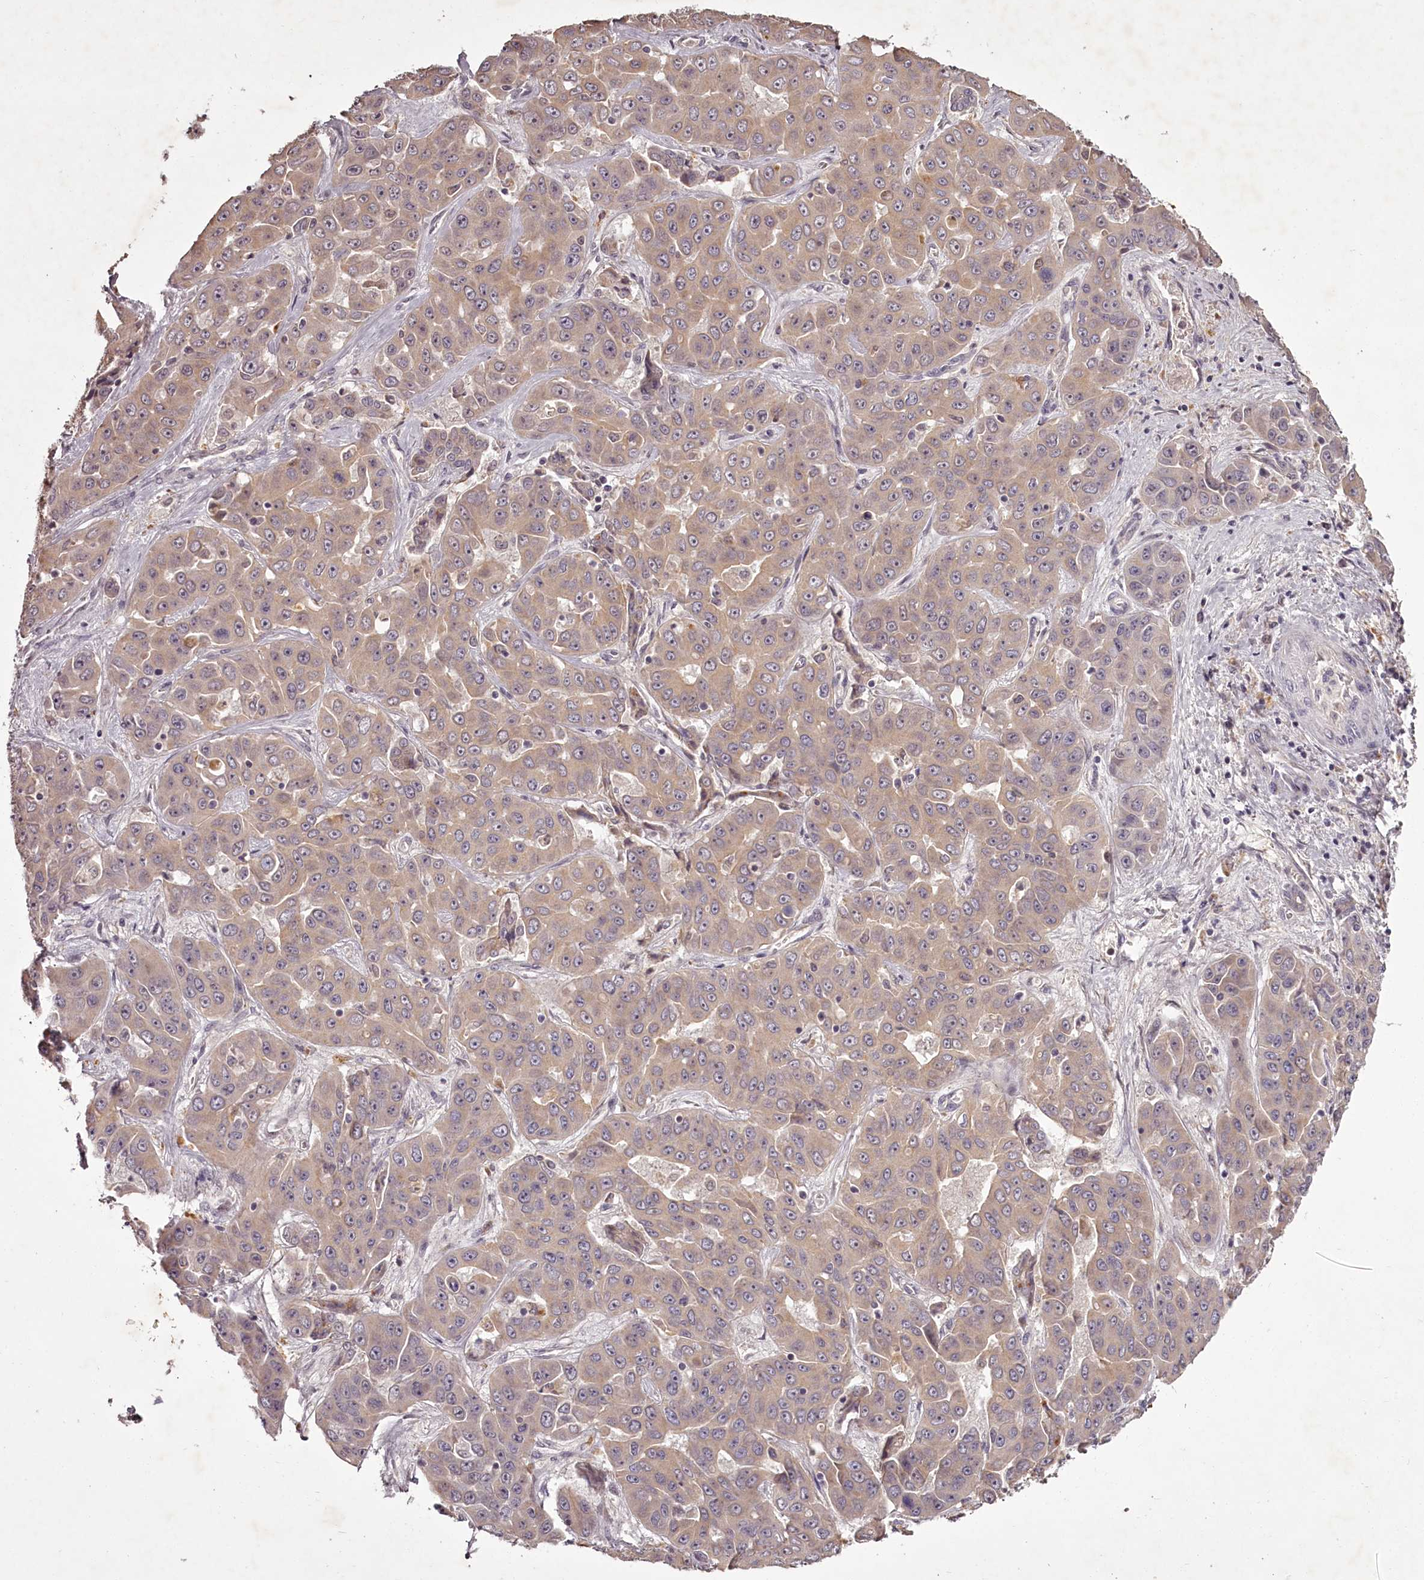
{"staining": {"intensity": "moderate", "quantity": "25%-75%", "location": "cytoplasmic/membranous"}, "tissue": "liver cancer", "cell_type": "Tumor cells", "image_type": "cancer", "snomed": [{"axis": "morphology", "description": "Cholangiocarcinoma"}, {"axis": "topography", "description": "Liver"}], "caption": "Protein expression analysis of liver cancer (cholangiocarcinoma) displays moderate cytoplasmic/membranous positivity in approximately 25%-75% of tumor cells.", "gene": "RBMXL2", "patient": {"sex": "female", "age": 52}}